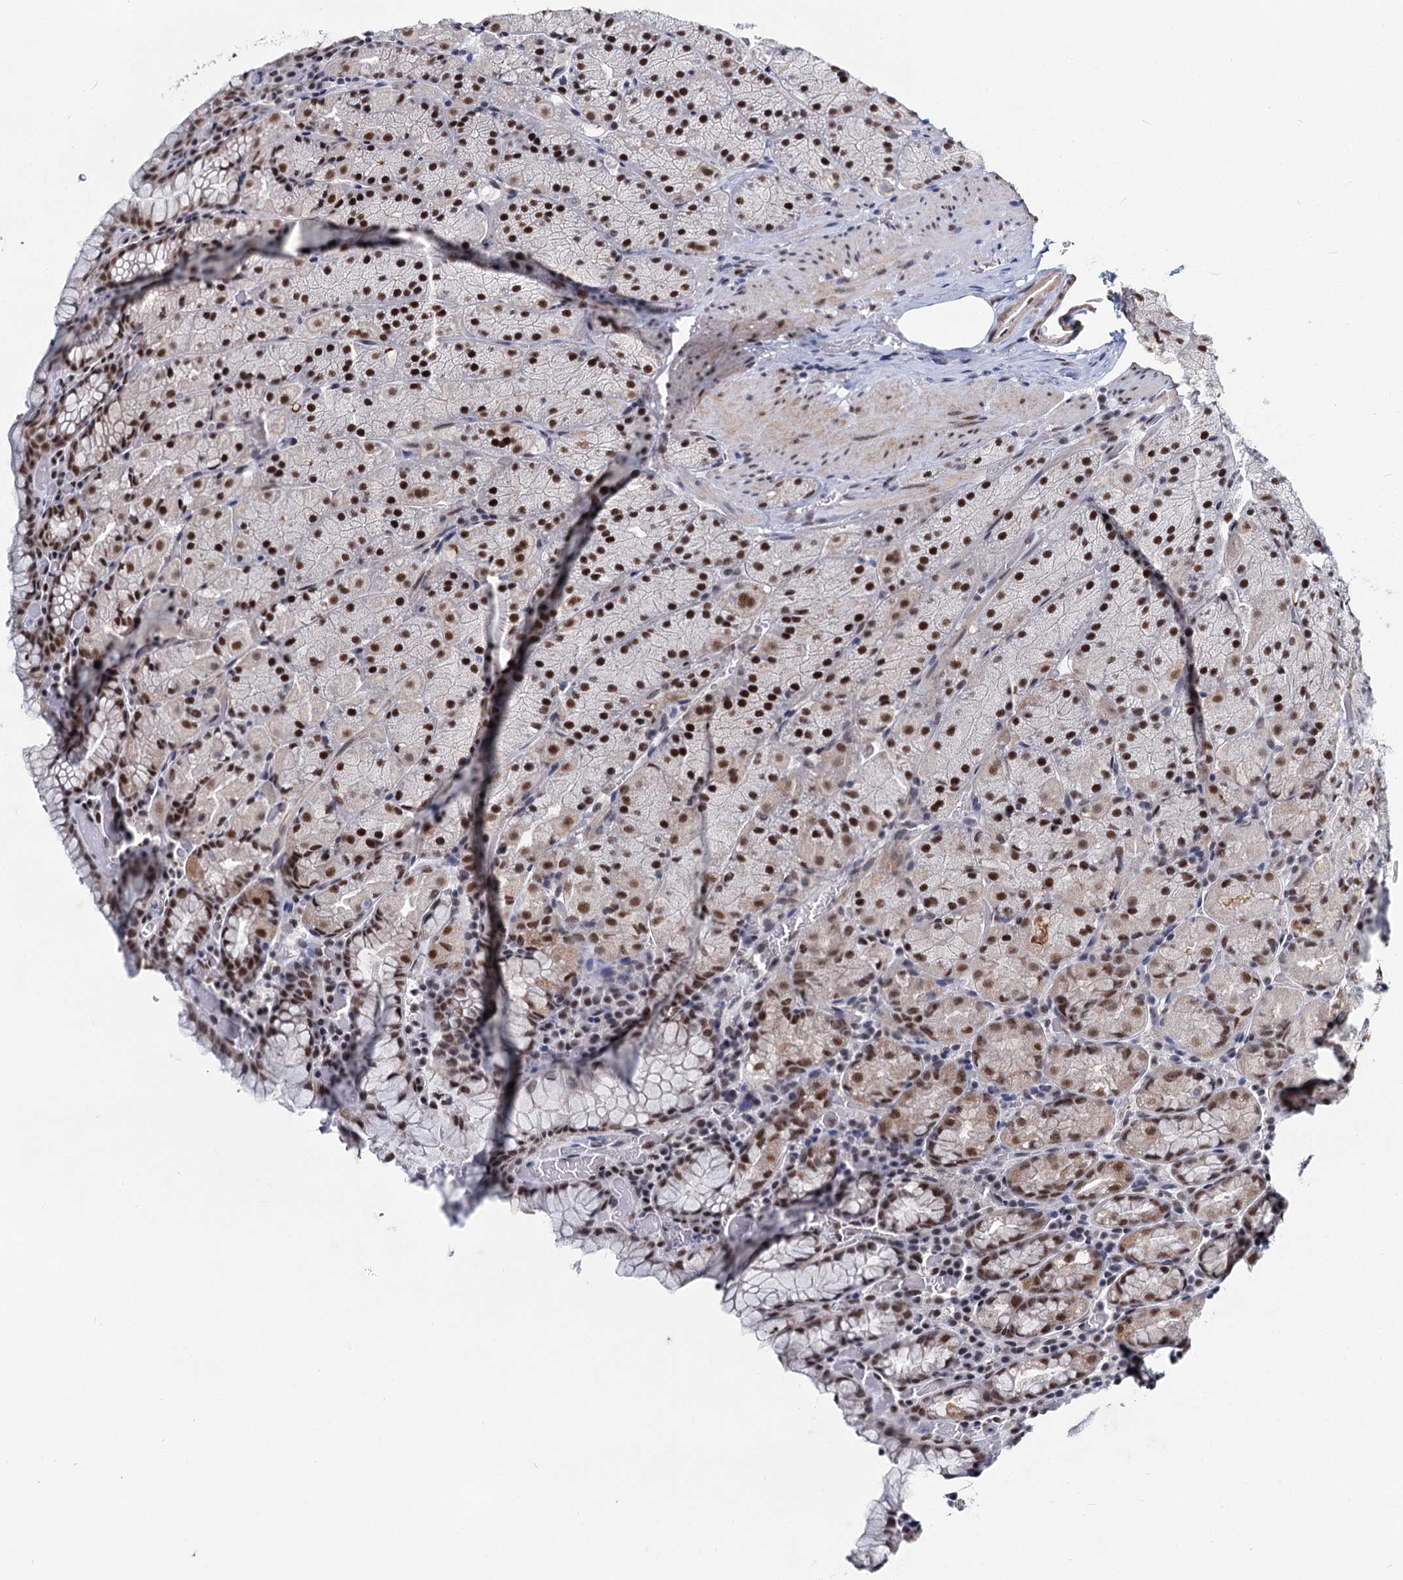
{"staining": {"intensity": "strong", "quantity": ">75%", "location": "nuclear"}, "tissue": "stomach", "cell_type": "Glandular cells", "image_type": "normal", "snomed": [{"axis": "morphology", "description": "Normal tissue, NOS"}, {"axis": "topography", "description": "Stomach, upper"}, {"axis": "topography", "description": "Stomach, lower"}], "caption": "Immunohistochemistry histopathology image of normal stomach stained for a protein (brown), which displays high levels of strong nuclear staining in approximately >75% of glandular cells.", "gene": "METTL14", "patient": {"sex": "male", "age": 80}}